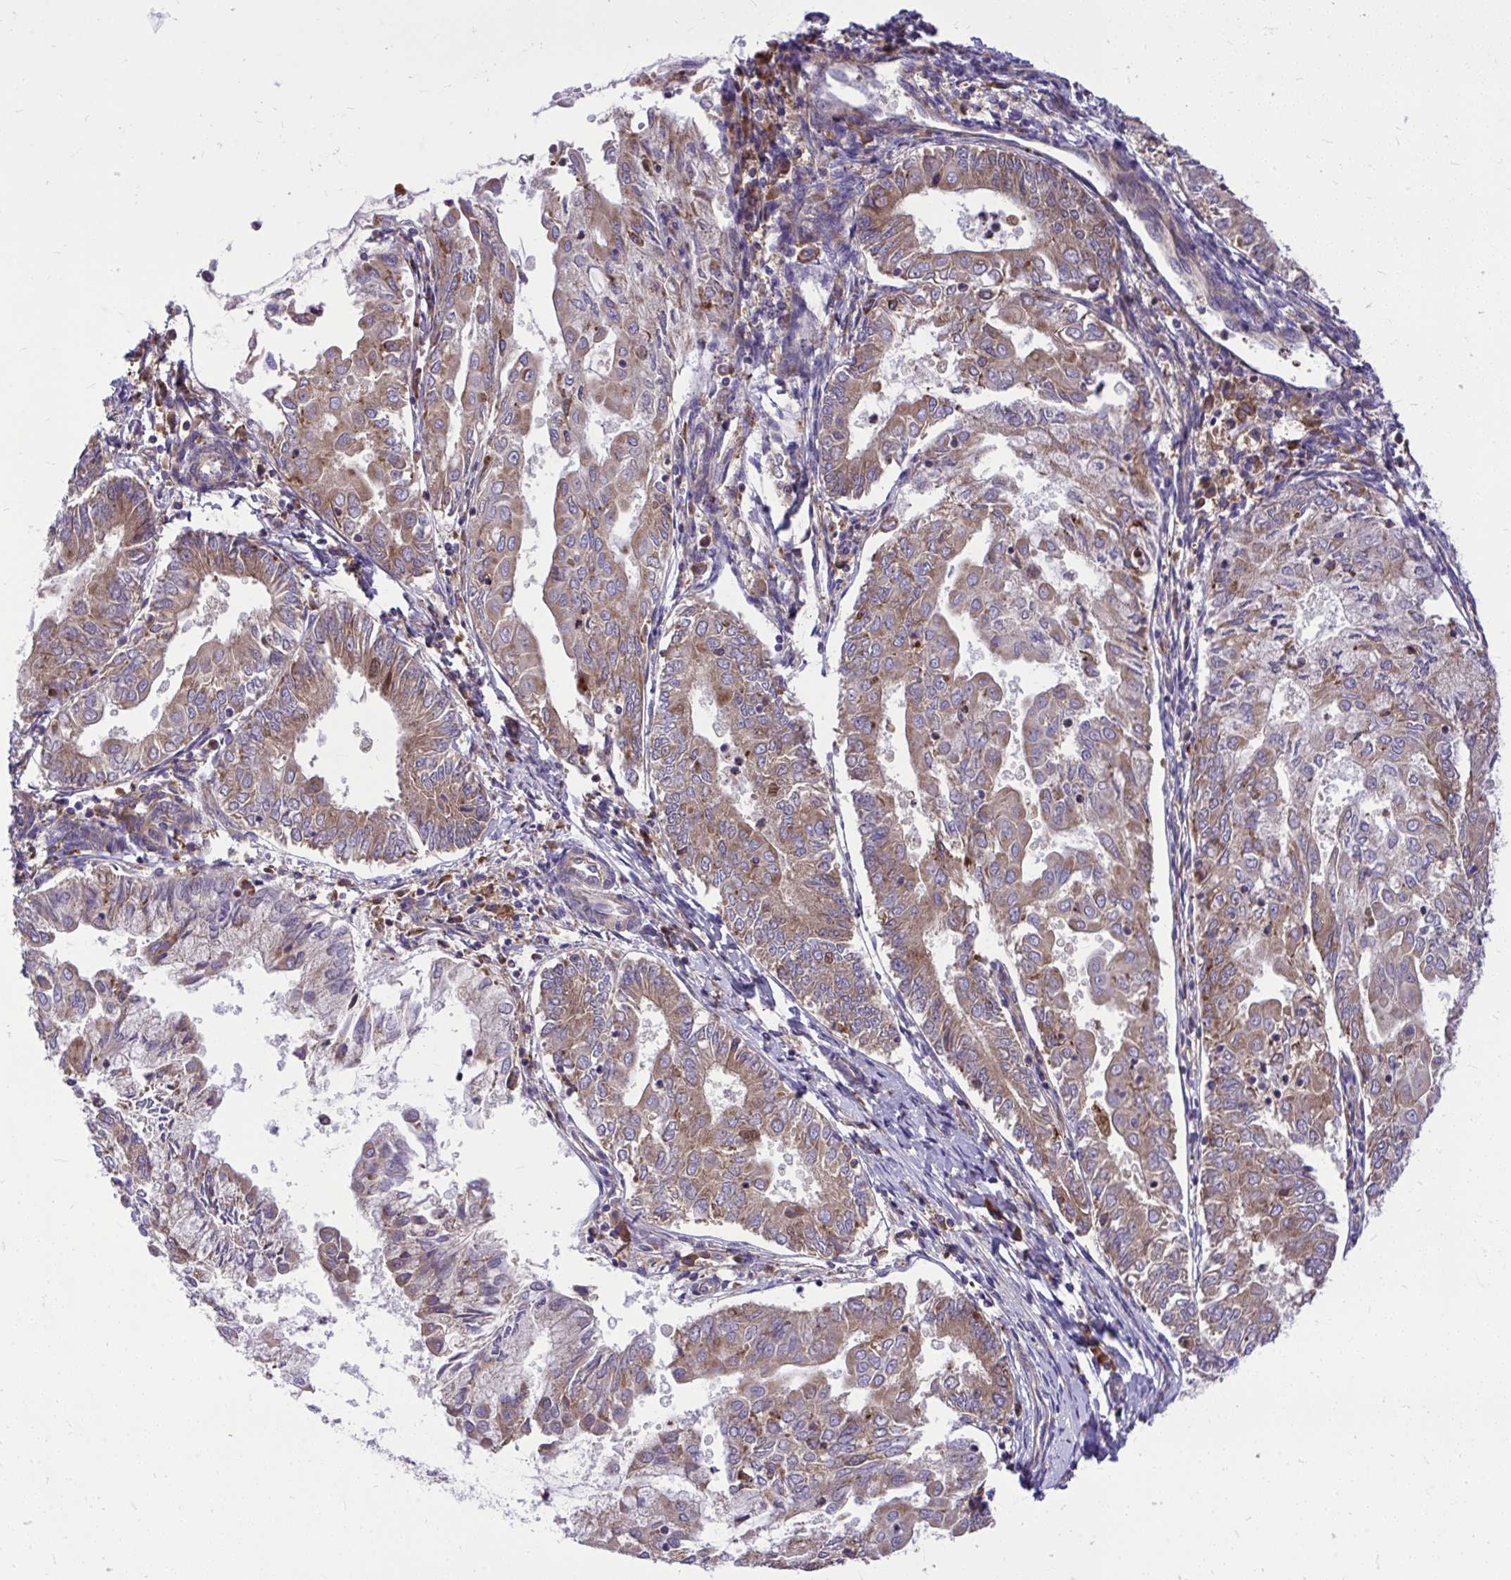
{"staining": {"intensity": "weak", "quantity": ">75%", "location": "cytoplasmic/membranous"}, "tissue": "endometrial cancer", "cell_type": "Tumor cells", "image_type": "cancer", "snomed": [{"axis": "morphology", "description": "Adenocarcinoma, NOS"}, {"axis": "topography", "description": "Endometrium"}], "caption": "Tumor cells show low levels of weak cytoplasmic/membranous staining in approximately >75% of cells in human endometrial adenocarcinoma.", "gene": "PAIP2", "patient": {"sex": "female", "age": 68}}